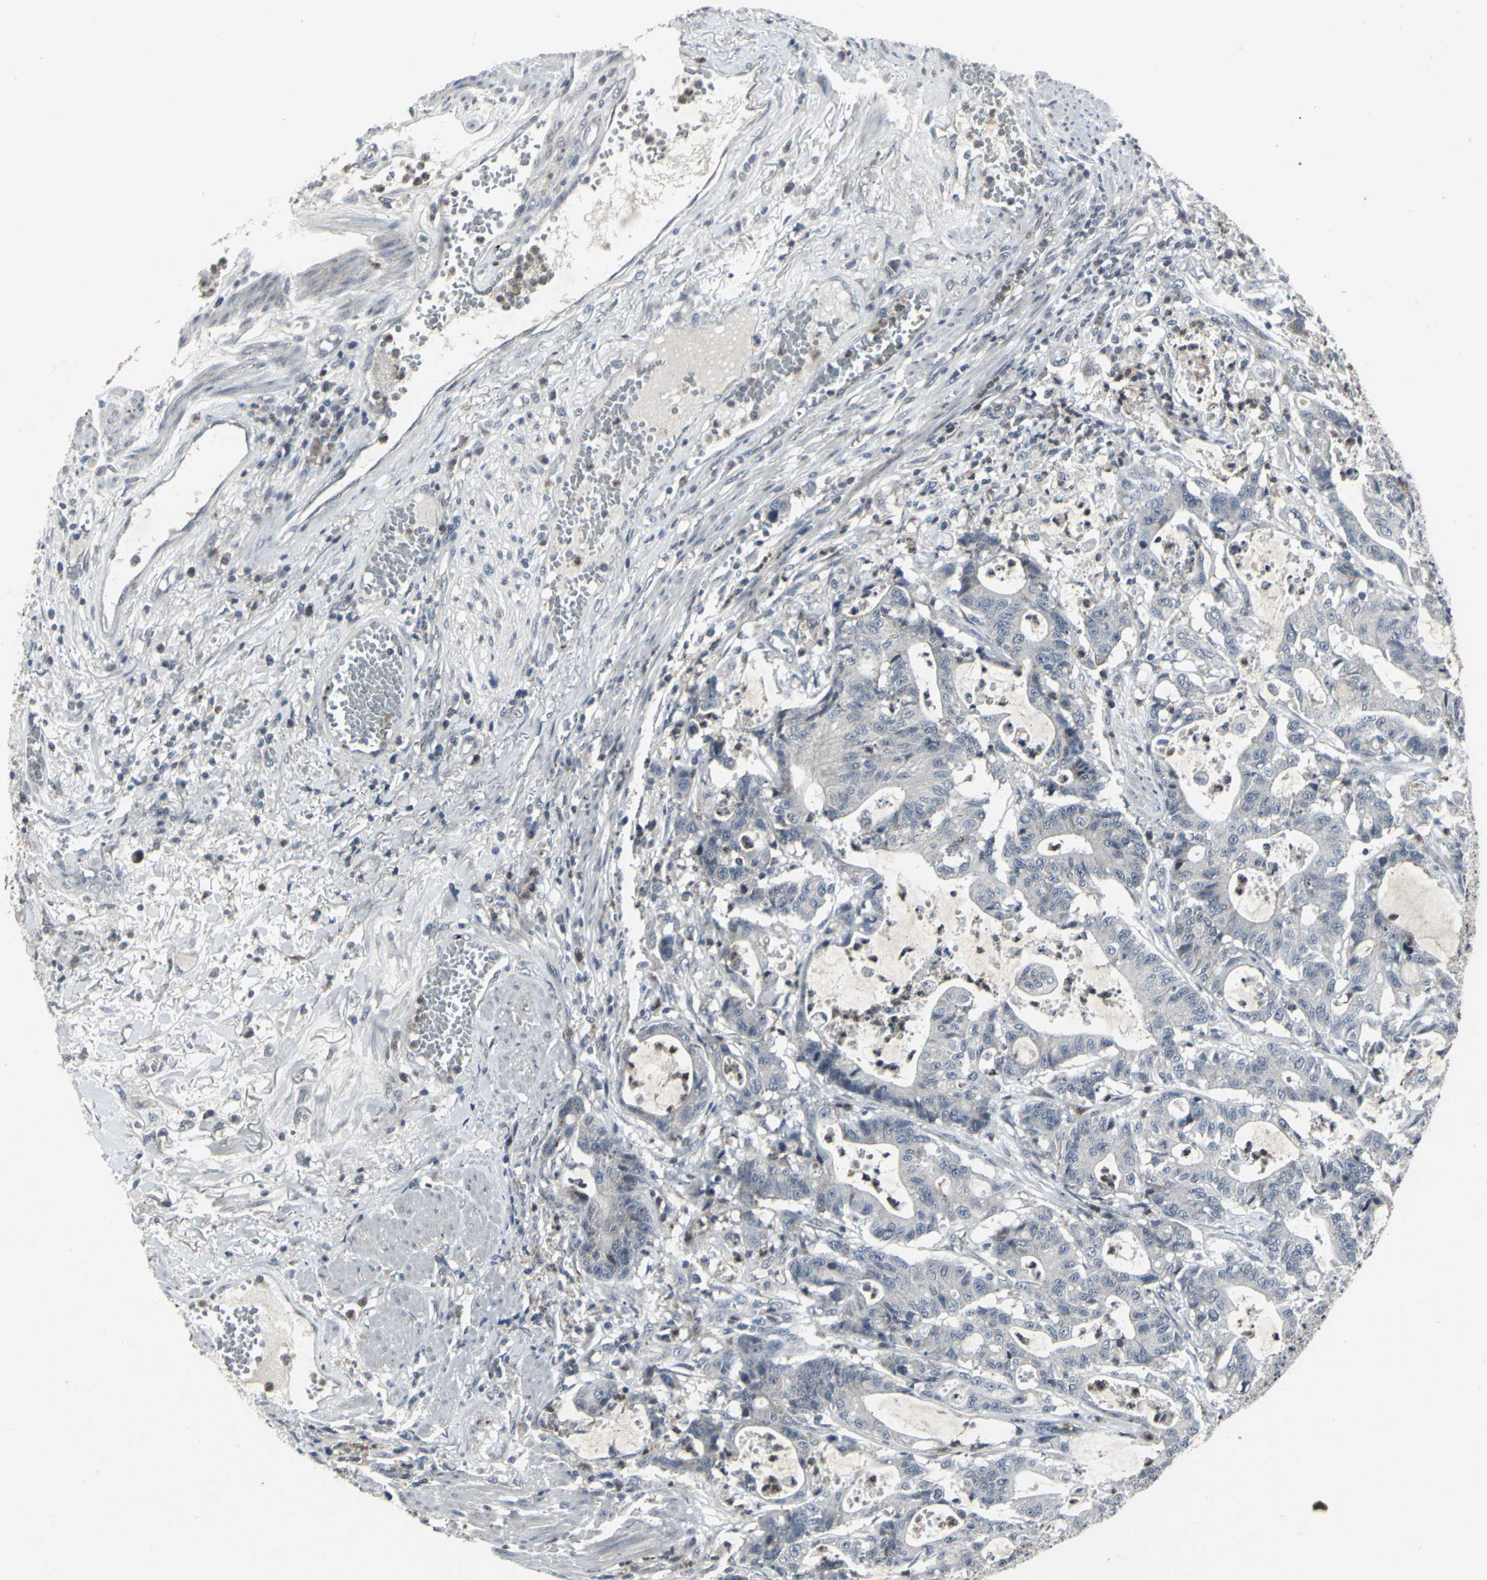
{"staining": {"intensity": "negative", "quantity": "none", "location": "none"}, "tissue": "colorectal cancer", "cell_type": "Tumor cells", "image_type": "cancer", "snomed": [{"axis": "morphology", "description": "Adenocarcinoma, NOS"}, {"axis": "topography", "description": "Colon"}], "caption": "This is an IHC image of human colorectal cancer (adenocarcinoma). There is no positivity in tumor cells.", "gene": "BMP4", "patient": {"sex": "female", "age": 84}}